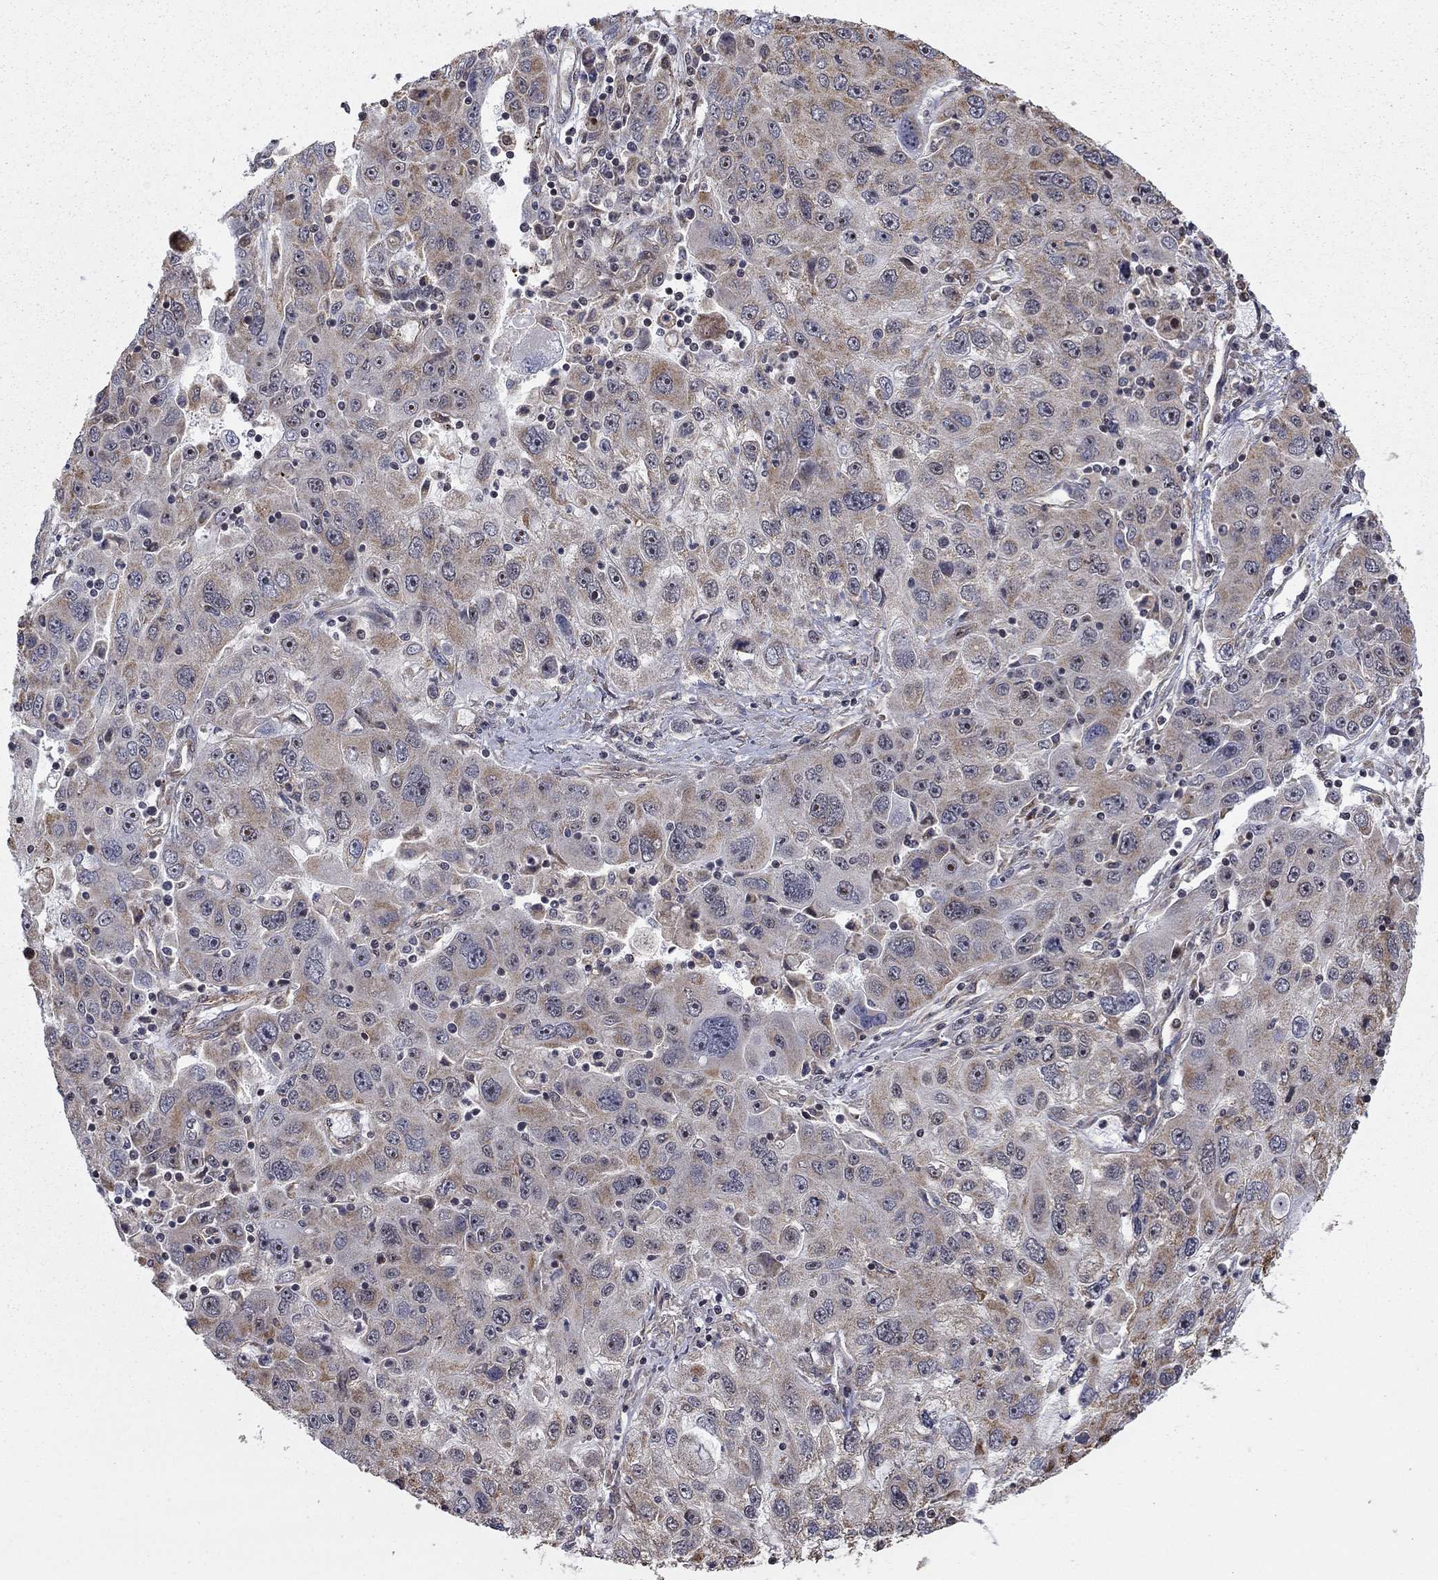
{"staining": {"intensity": "moderate", "quantity": "<25%", "location": "cytoplasmic/membranous"}, "tissue": "stomach cancer", "cell_type": "Tumor cells", "image_type": "cancer", "snomed": [{"axis": "morphology", "description": "Adenocarcinoma, NOS"}, {"axis": "topography", "description": "Stomach"}], "caption": "There is low levels of moderate cytoplasmic/membranous staining in tumor cells of adenocarcinoma (stomach), as demonstrated by immunohistochemical staining (brown color).", "gene": "TDP1", "patient": {"sex": "male", "age": 56}}